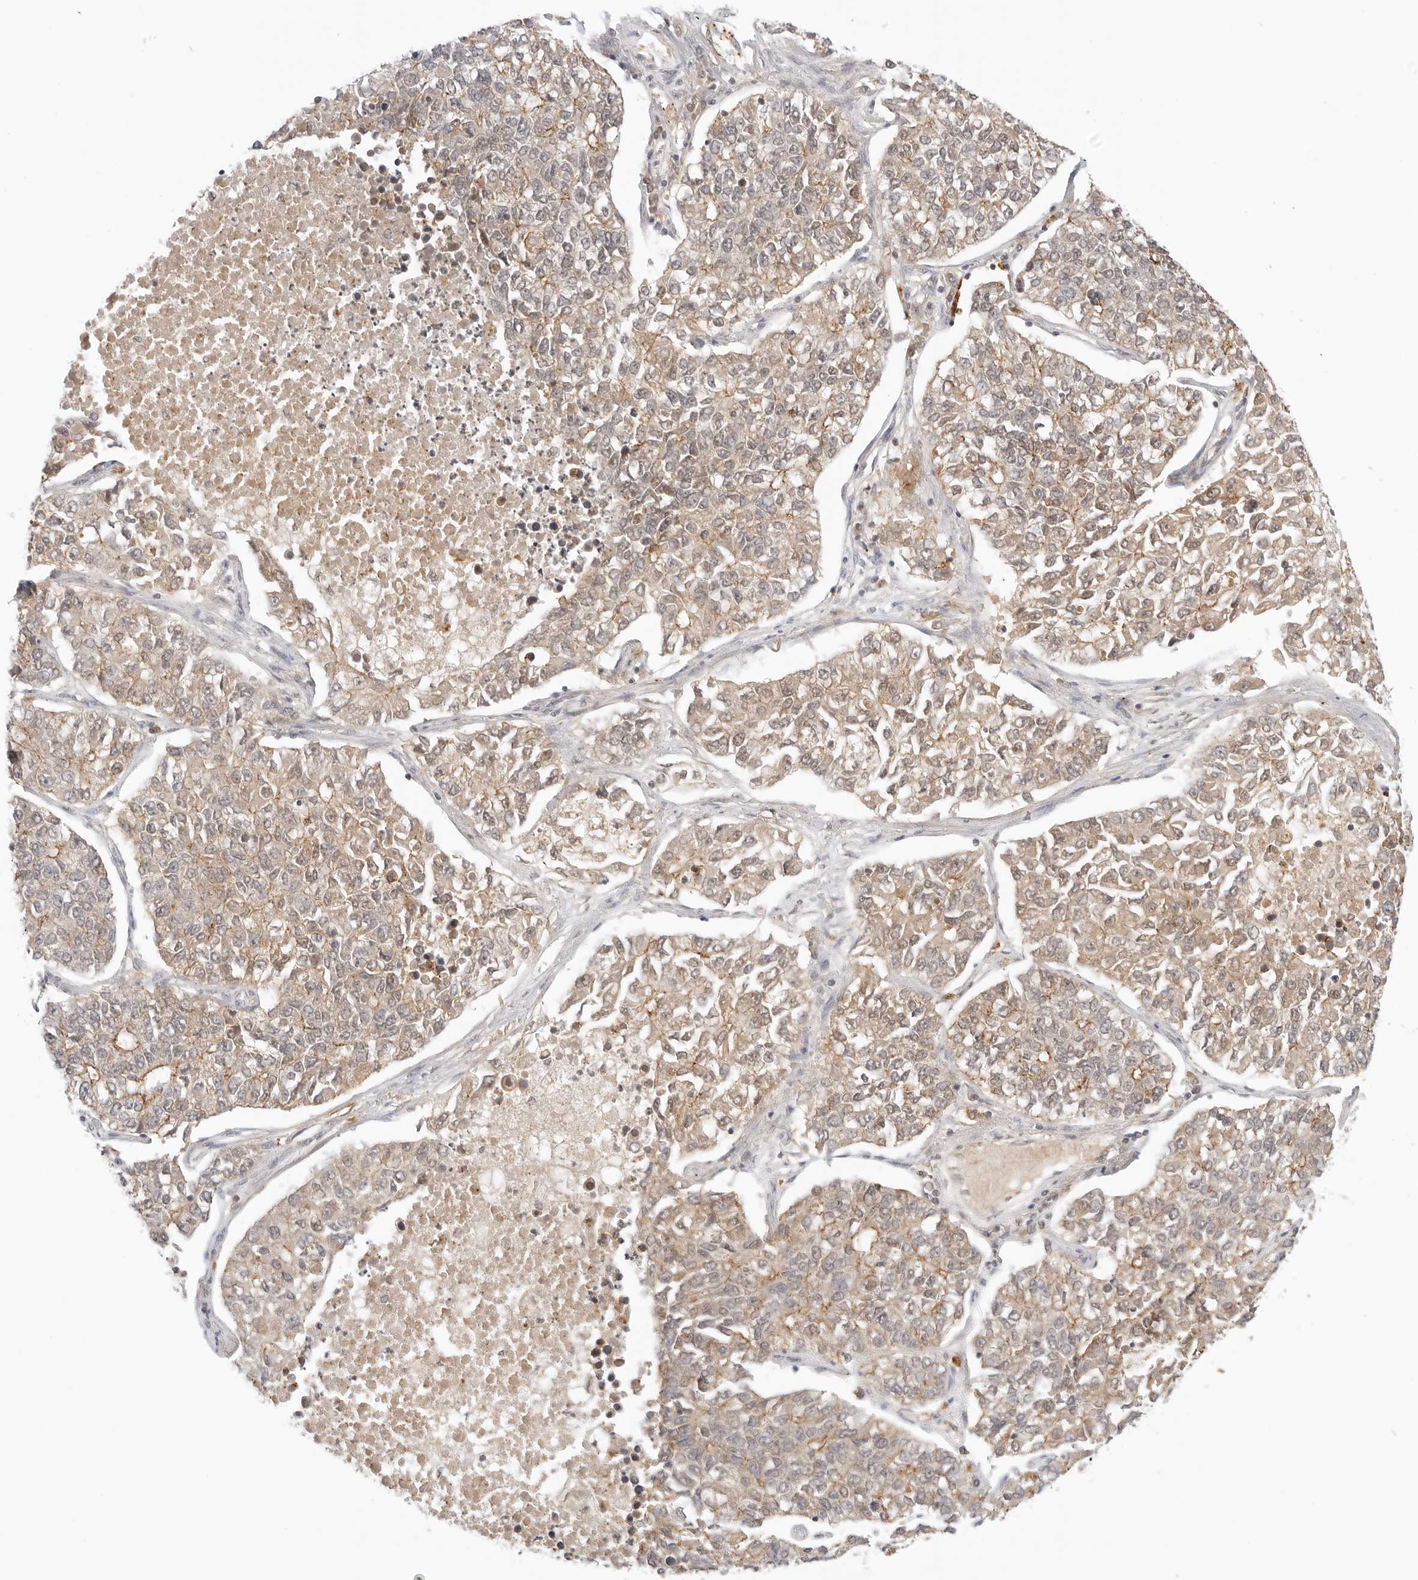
{"staining": {"intensity": "weak", "quantity": "25%-75%", "location": "cytoplasmic/membranous"}, "tissue": "lung cancer", "cell_type": "Tumor cells", "image_type": "cancer", "snomed": [{"axis": "morphology", "description": "Adenocarcinoma, NOS"}, {"axis": "topography", "description": "Lung"}], "caption": "This image reveals lung adenocarcinoma stained with immunohistochemistry to label a protein in brown. The cytoplasmic/membranous of tumor cells show weak positivity for the protein. Nuclei are counter-stained blue.", "gene": "EPHA1", "patient": {"sex": "male", "age": 49}}